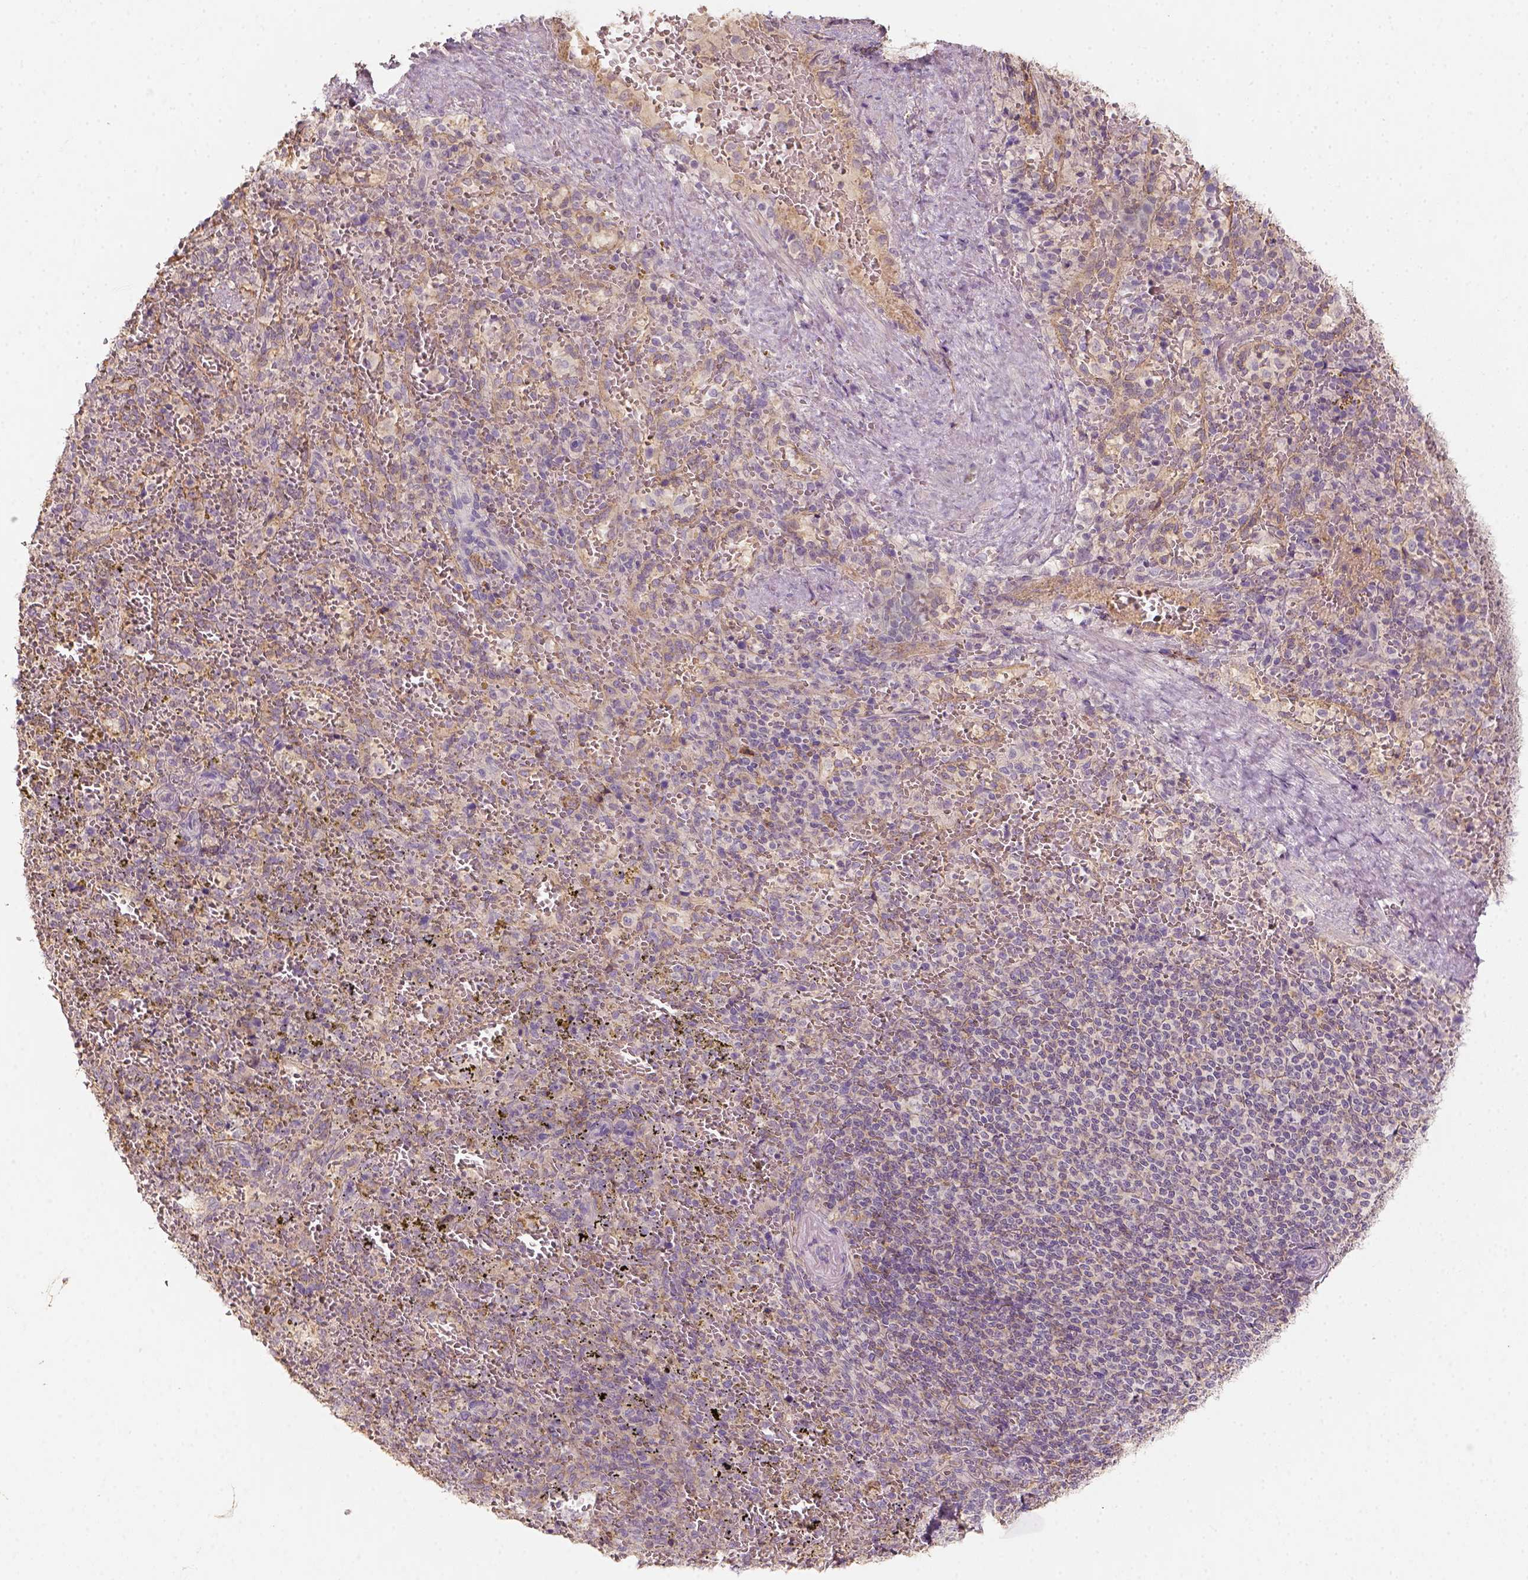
{"staining": {"intensity": "moderate", "quantity": "<25%", "location": "cytoplasmic/membranous"}, "tissue": "spleen", "cell_type": "Cells in red pulp", "image_type": "normal", "snomed": [{"axis": "morphology", "description": "Normal tissue, NOS"}, {"axis": "topography", "description": "Spleen"}], "caption": "IHC of benign spleen displays low levels of moderate cytoplasmic/membranous positivity in approximately <25% of cells in red pulp. The staining was performed using DAB to visualize the protein expression in brown, while the nuclei were stained in blue with hematoxylin (Magnification: 20x).", "gene": "AQP9", "patient": {"sex": "female", "age": 50}}